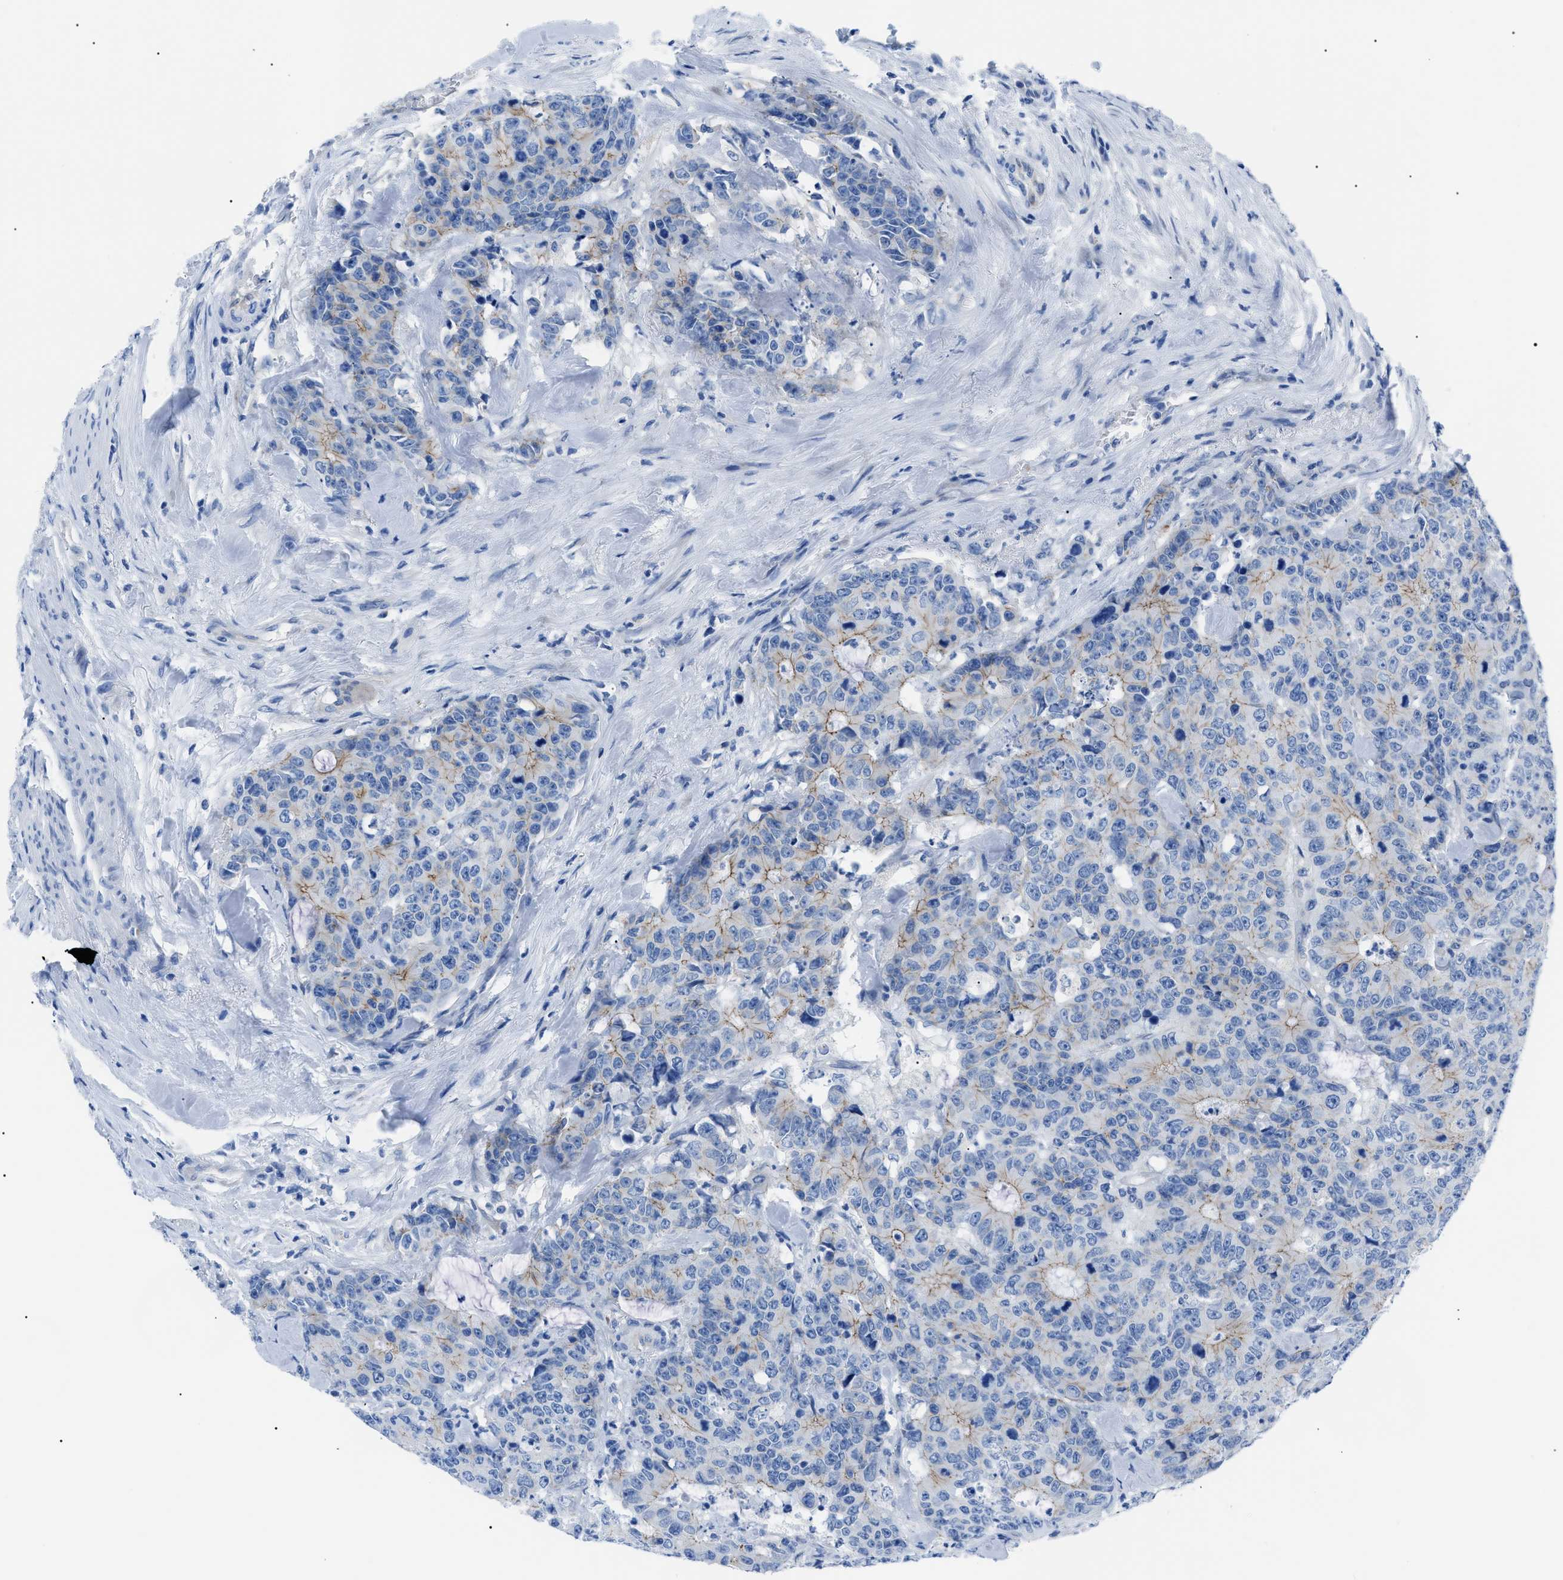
{"staining": {"intensity": "negative", "quantity": "none", "location": "none"}, "tissue": "colorectal cancer", "cell_type": "Tumor cells", "image_type": "cancer", "snomed": [{"axis": "morphology", "description": "Adenocarcinoma, NOS"}, {"axis": "topography", "description": "Colon"}], "caption": "An immunohistochemistry (IHC) histopathology image of adenocarcinoma (colorectal) is shown. There is no staining in tumor cells of adenocarcinoma (colorectal).", "gene": "ZDHHC24", "patient": {"sex": "female", "age": 86}}